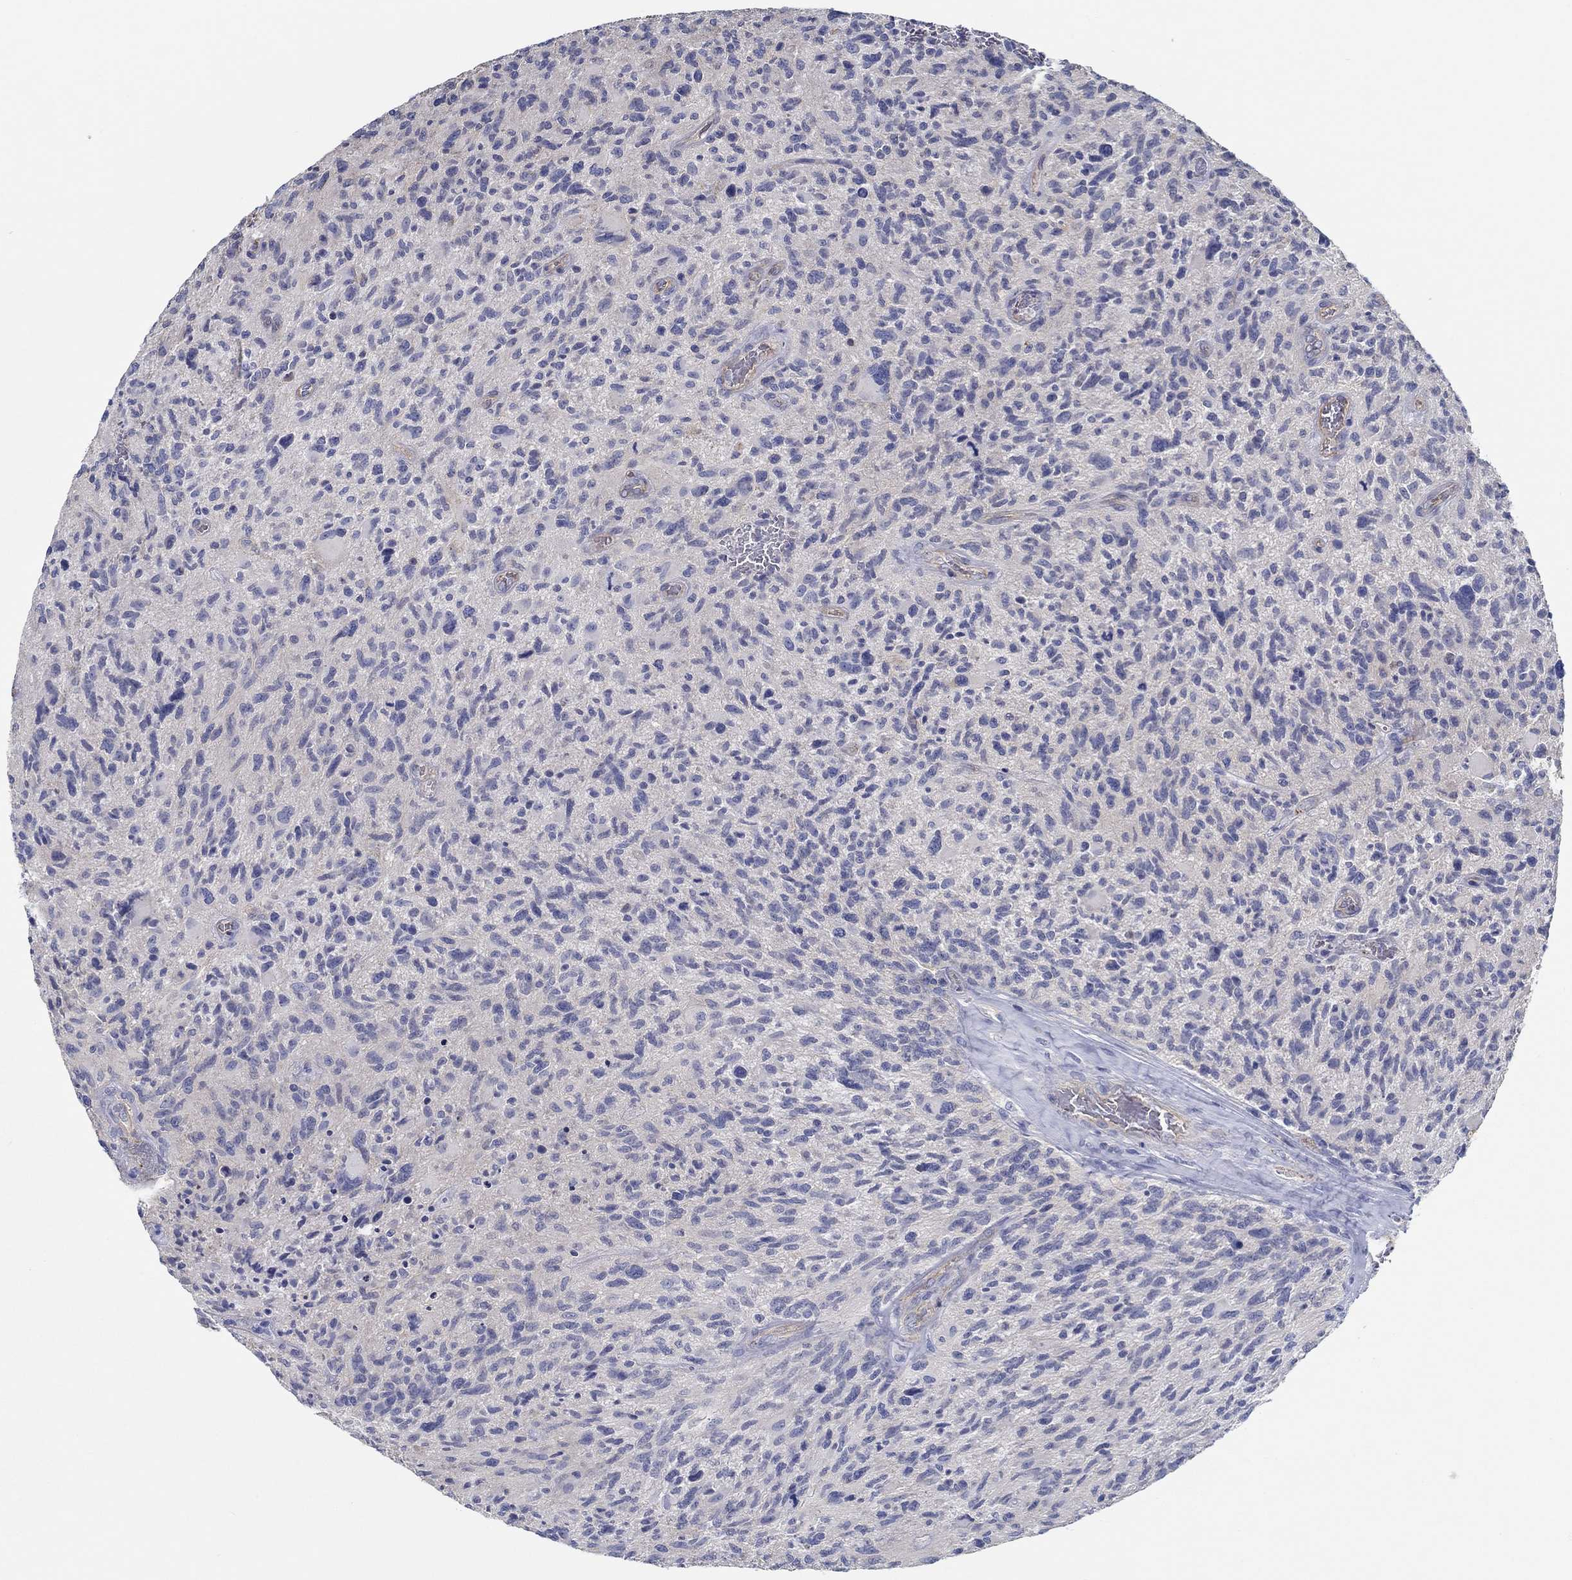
{"staining": {"intensity": "negative", "quantity": "none", "location": "none"}, "tissue": "glioma", "cell_type": "Tumor cells", "image_type": "cancer", "snomed": [{"axis": "morphology", "description": "Glioma, malignant, NOS"}, {"axis": "morphology", "description": "Glioma, malignant, High grade"}, {"axis": "topography", "description": "Brain"}], "caption": "A micrograph of glioma stained for a protein displays no brown staining in tumor cells.", "gene": "BBOF1", "patient": {"sex": "female", "age": 71}}